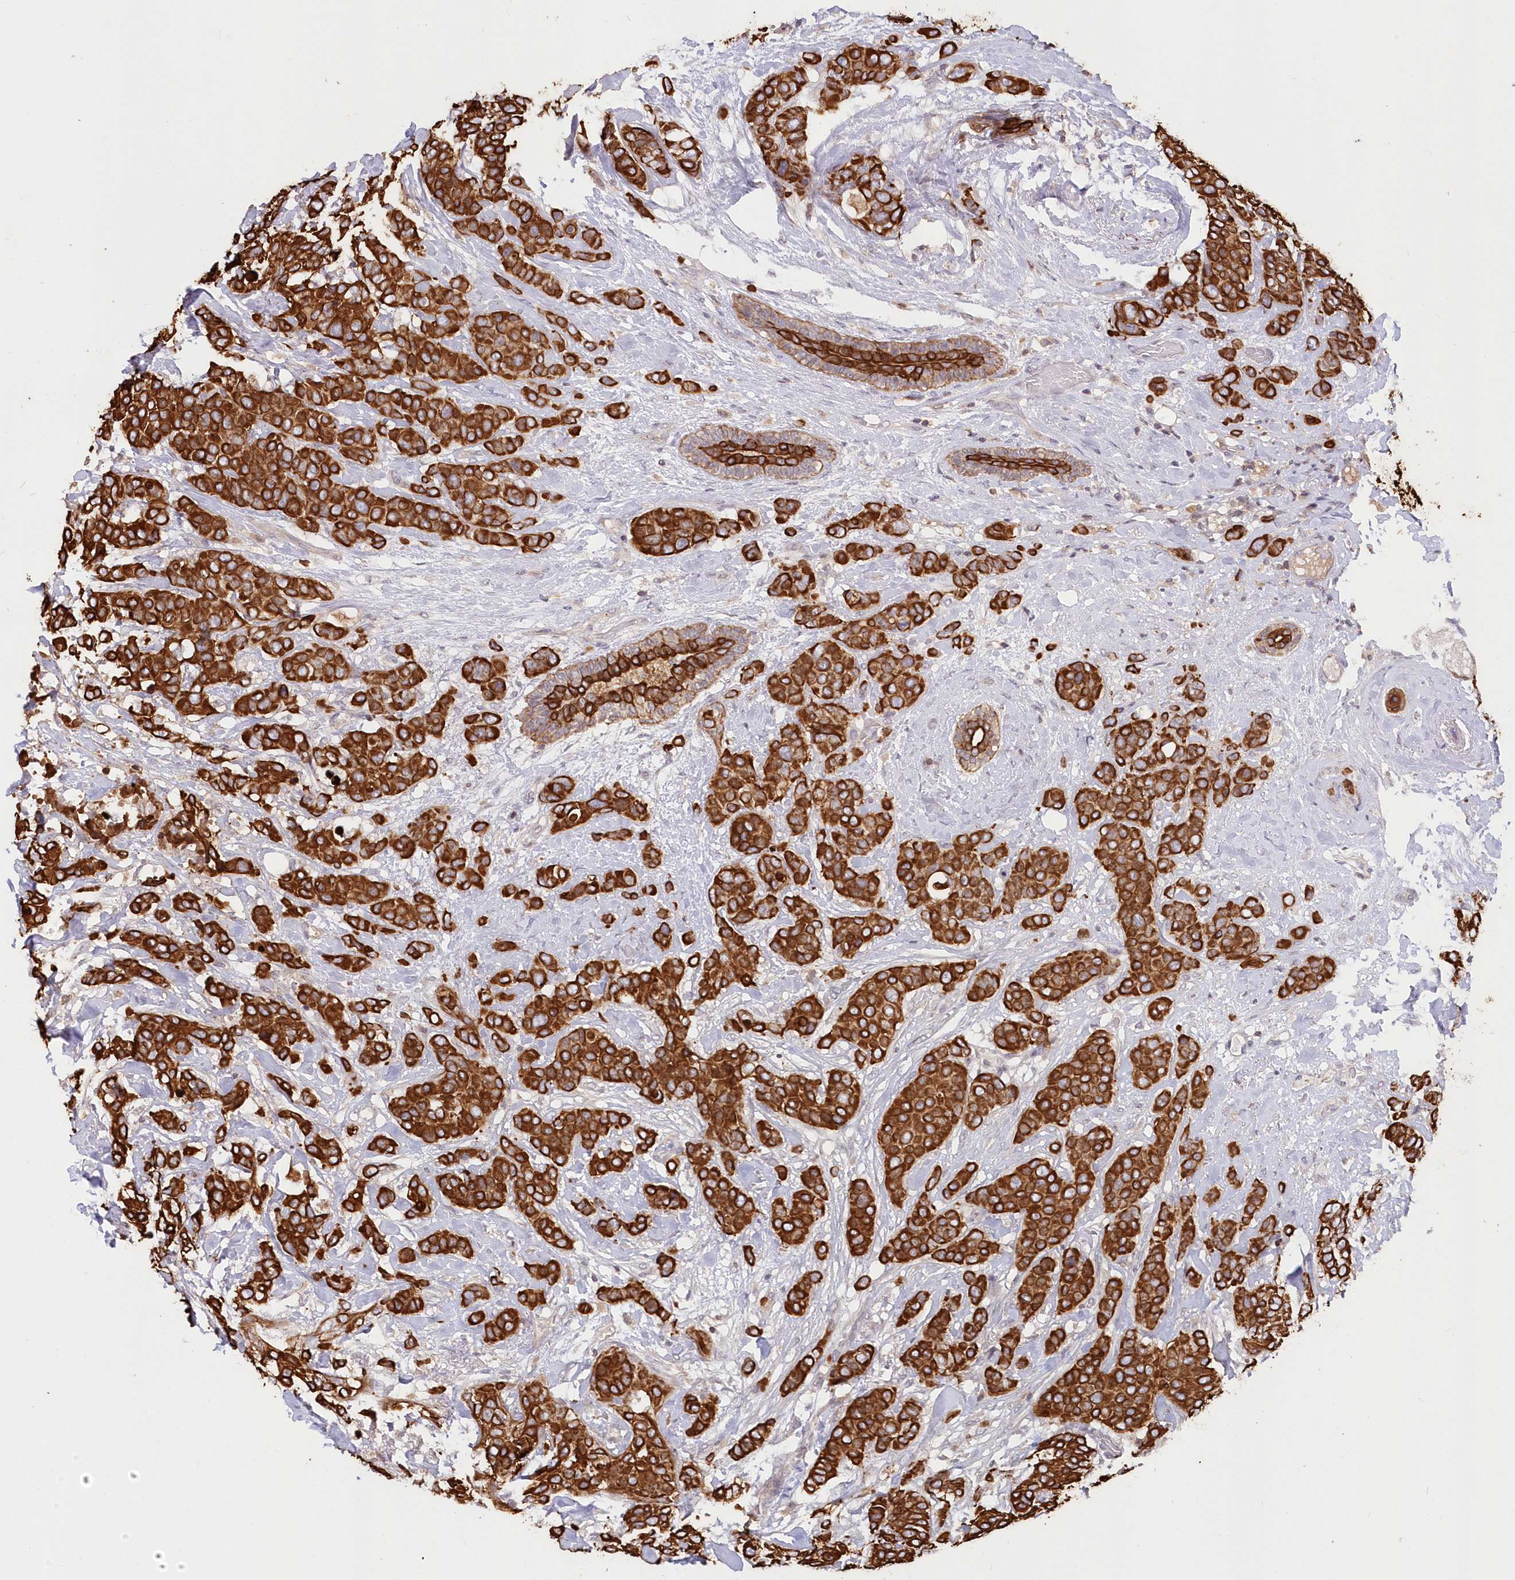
{"staining": {"intensity": "strong", "quantity": ">75%", "location": "cytoplasmic/membranous"}, "tissue": "breast cancer", "cell_type": "Tumor cells", "image_type": "cancer", "snomed": [{"axis": "morphology", "description": "Lobular carcinoma"}, {"axis": "topography", "description": "Breast"}], "caption": "Brown immunohistochemical staining in breast cancer (lobular carcinoma) reveals strong cytoplasmic/membranous staining in about >75% of tumor cells.", "gene": "SNED1", "patient": {"sex": "female", "age": 51}}